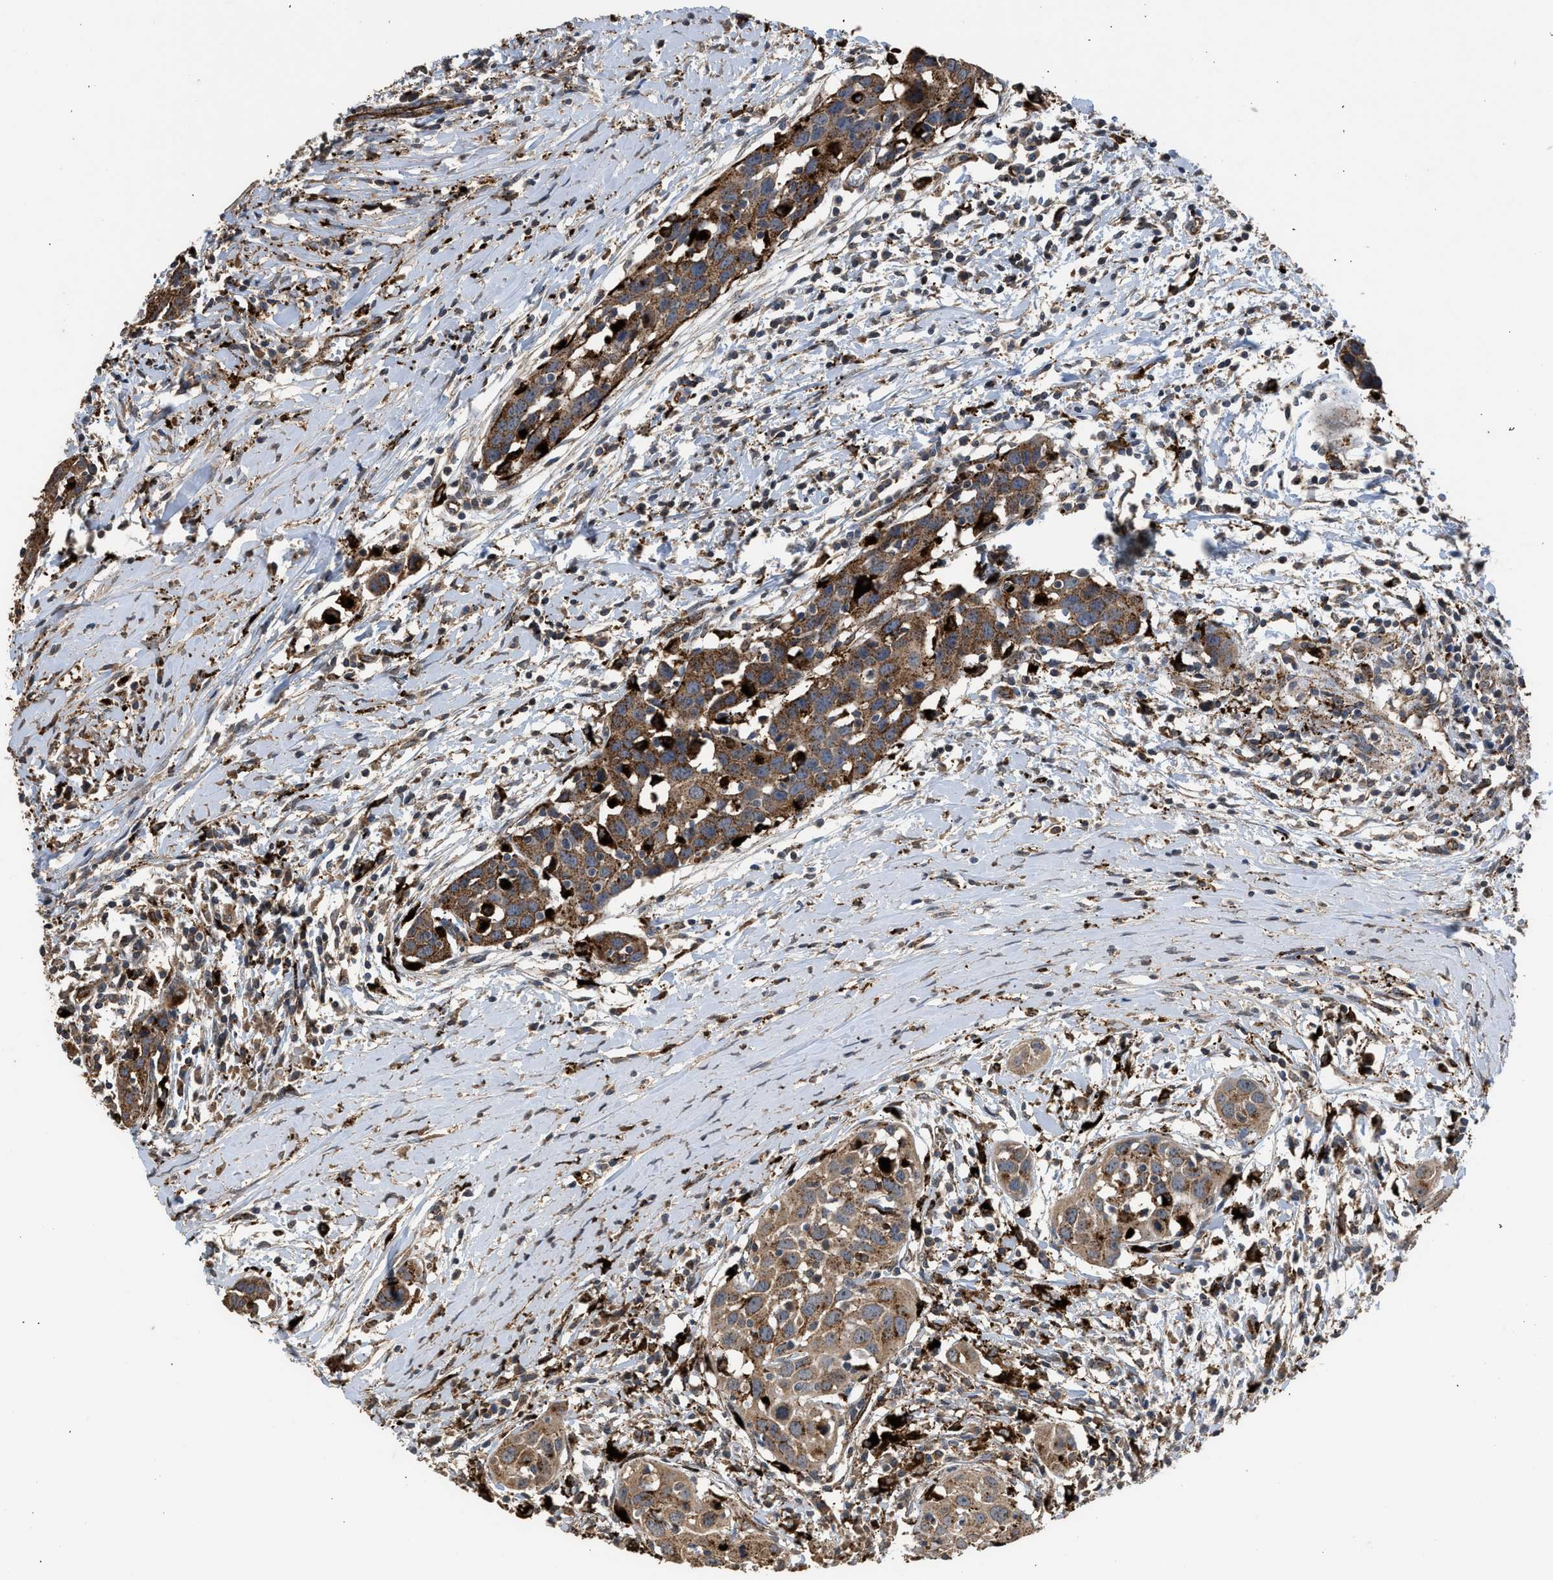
{"staining": {"intensity": "moderate", "quantity": ">75%", "location": "cytoplasmic/membranous"}, "tissue": "head and neck cancer", "cell_type": "Tumor cells", "image_type": "cancer", "snomed": [{"axis": "morphology", "description": "Squamous cell carcinoma, NOS"}, {"axis": "topography", "description": "Oral tissue"}, {"axis": "topography", "description": "Head-Neck"}], "caption": "High-power microscopy captured an IHC photomicrograph of head and neck cancer, revealing moderate cytoplasmic/membranous staining in approximately >75% of tumor cells.", "gene": "CTSV", "patient": {"sex": "female", "age": 50}}